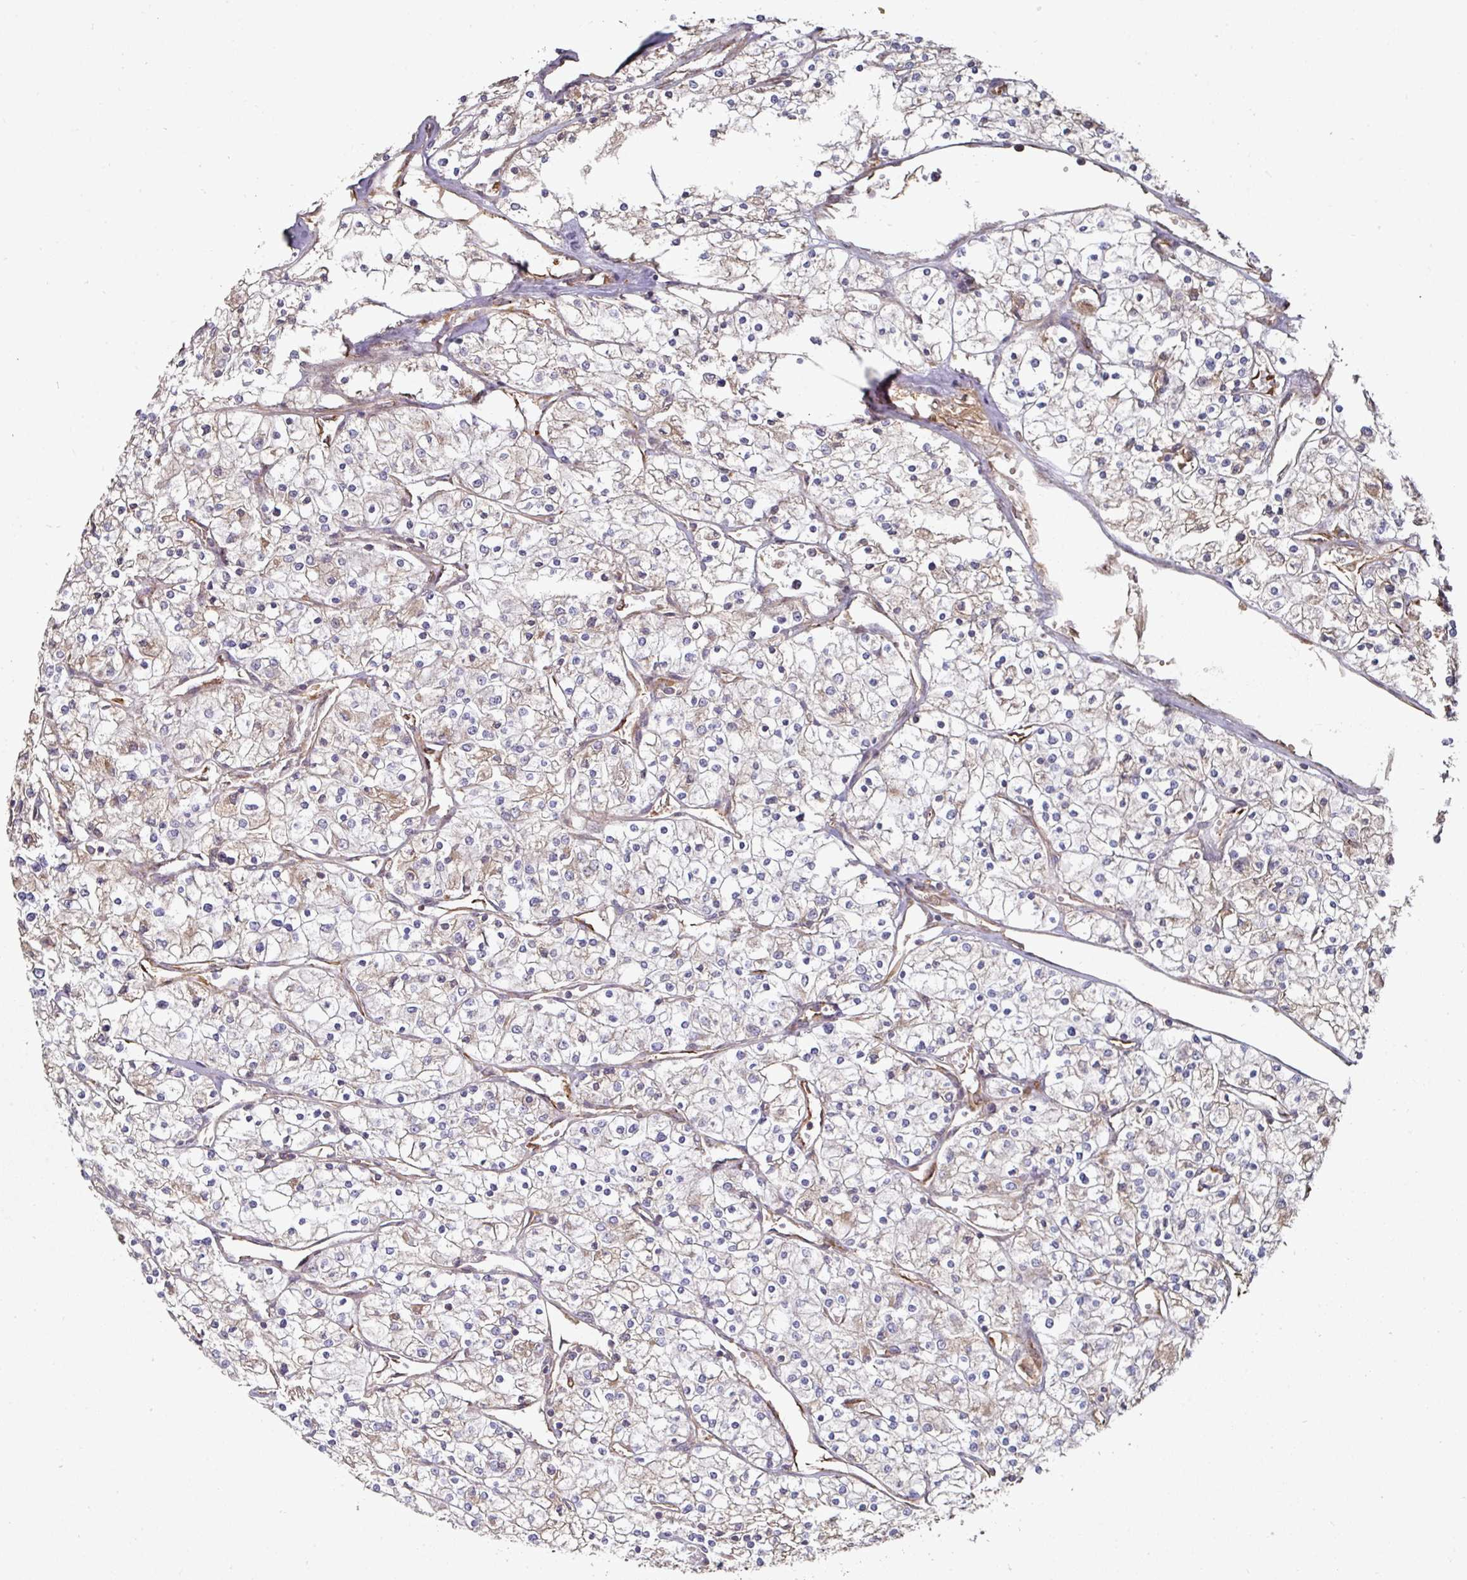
{"staining": {"intensity": "negative", "quantity": "none", "location": "none"}, "tissue": "renal cancer", "cell_type": "Tumor cells", "image_type": "cancer", "snomed": [{"axis": "morphology", "description": "Adenocarcinoma, NOS"}, {"axis": "topography", "description": "Kidney"}], "caption": "Immunohistochemistry (IHC) micrograph of neoplastic tissue: renal adenocarcinoma stained with DAB (3,3'-diaminobenzidine) reveals no significant protein staining in tumor cells.", "gene": "CEP95", "patient": {"sex": "male", "age": 80}}